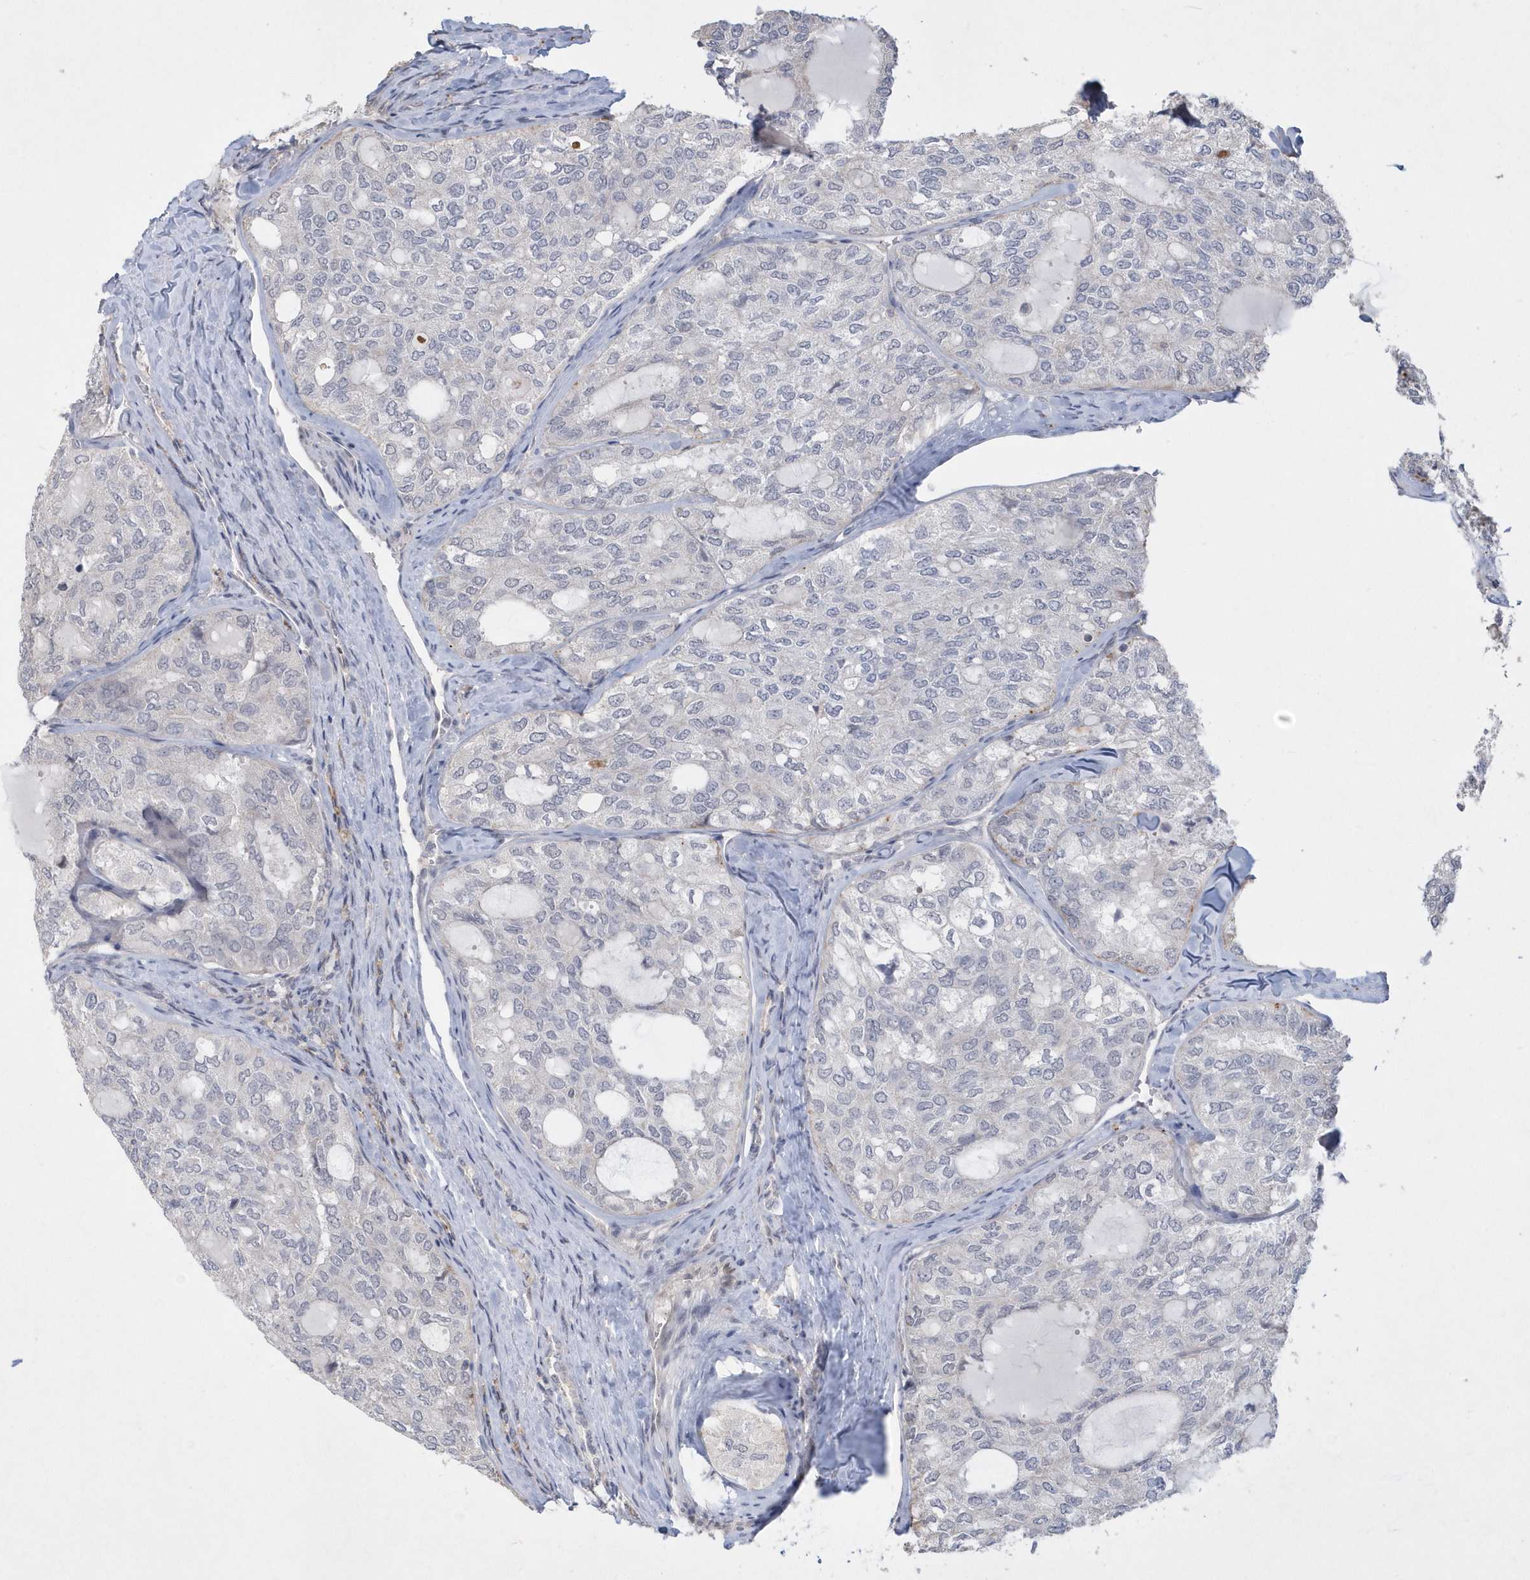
{"staining": {"intensity": "negative", "quantity": "none", "location": "none"}, "tissue": "thyroid cancer", "cell_type": "Tumor cells", "image_type": "cancer", "snomed": [{"axis": "morphology", "description": "Follicular adenoma carcinoma, NOS"}, {"axis": "topography", "description": "Thyroid gland"}], "caption": "Immunohistochemical staining of human thyroid cancer (follicular adenoma carcinoma) exhibits no significant expression in tumor cells.", "gene": "TSPEAR", "patient": {"sex": "male", "age": 75}}